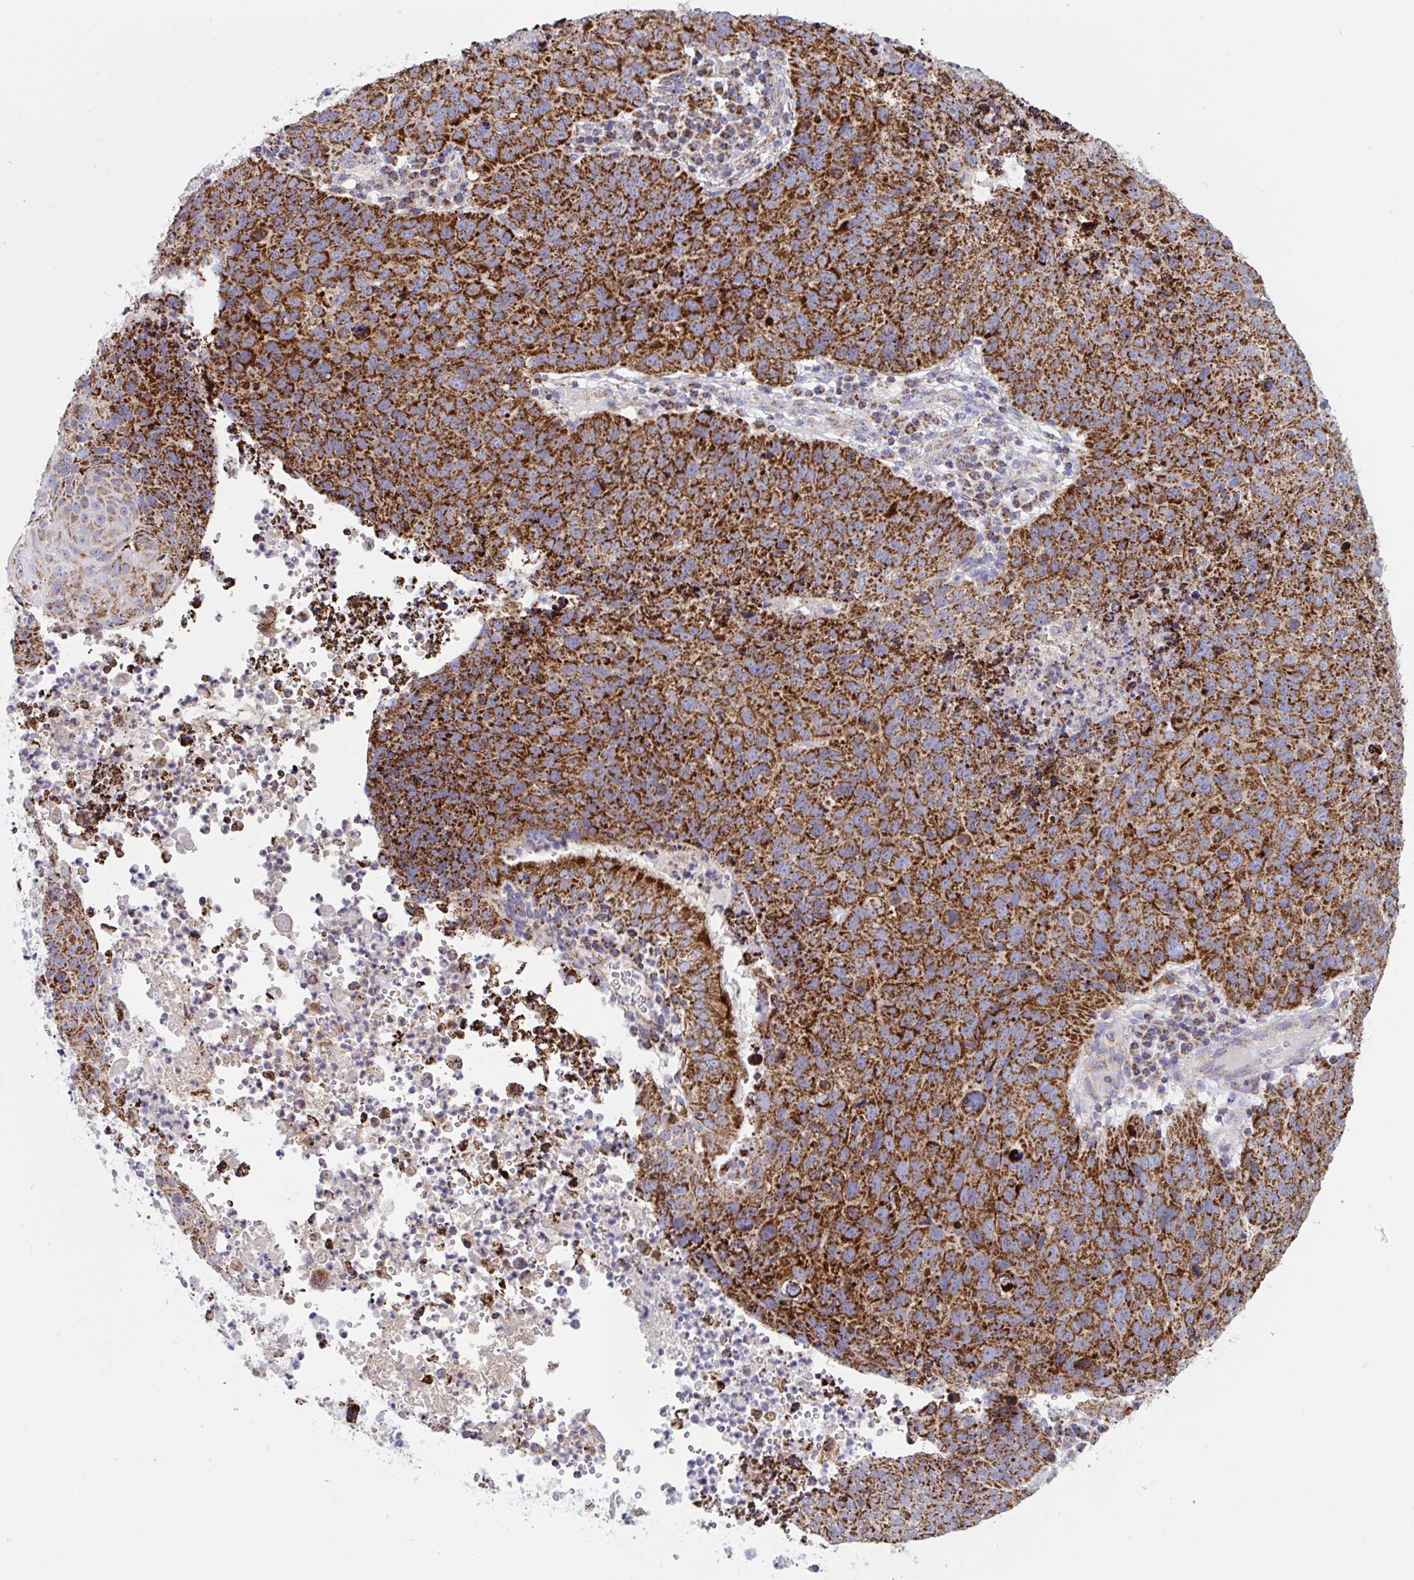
{"staining": {"intensity": "strong", "quantity": ">75%", "location": "cytoplasmic/membranous"}, "tissue": "lung cancer", "cell_type": "Tumor cells", "image_type": "cancer", "snomed": [{"axis": "morphology", "description": "Squamous cell carcinoma, NOS"}, {"axis": "topography", "description": "Lung"}], "caption": "DAB (3,3'-diaminobenzidine) immunohistochemical staining of lung cancer (squamous cell carcinoma) exhibits strong cytoplasmic/membranous protein expression in about >75% of tumor cells.", "gene": "HSPE1", "patient": {"sex": "male", "age": 63}}